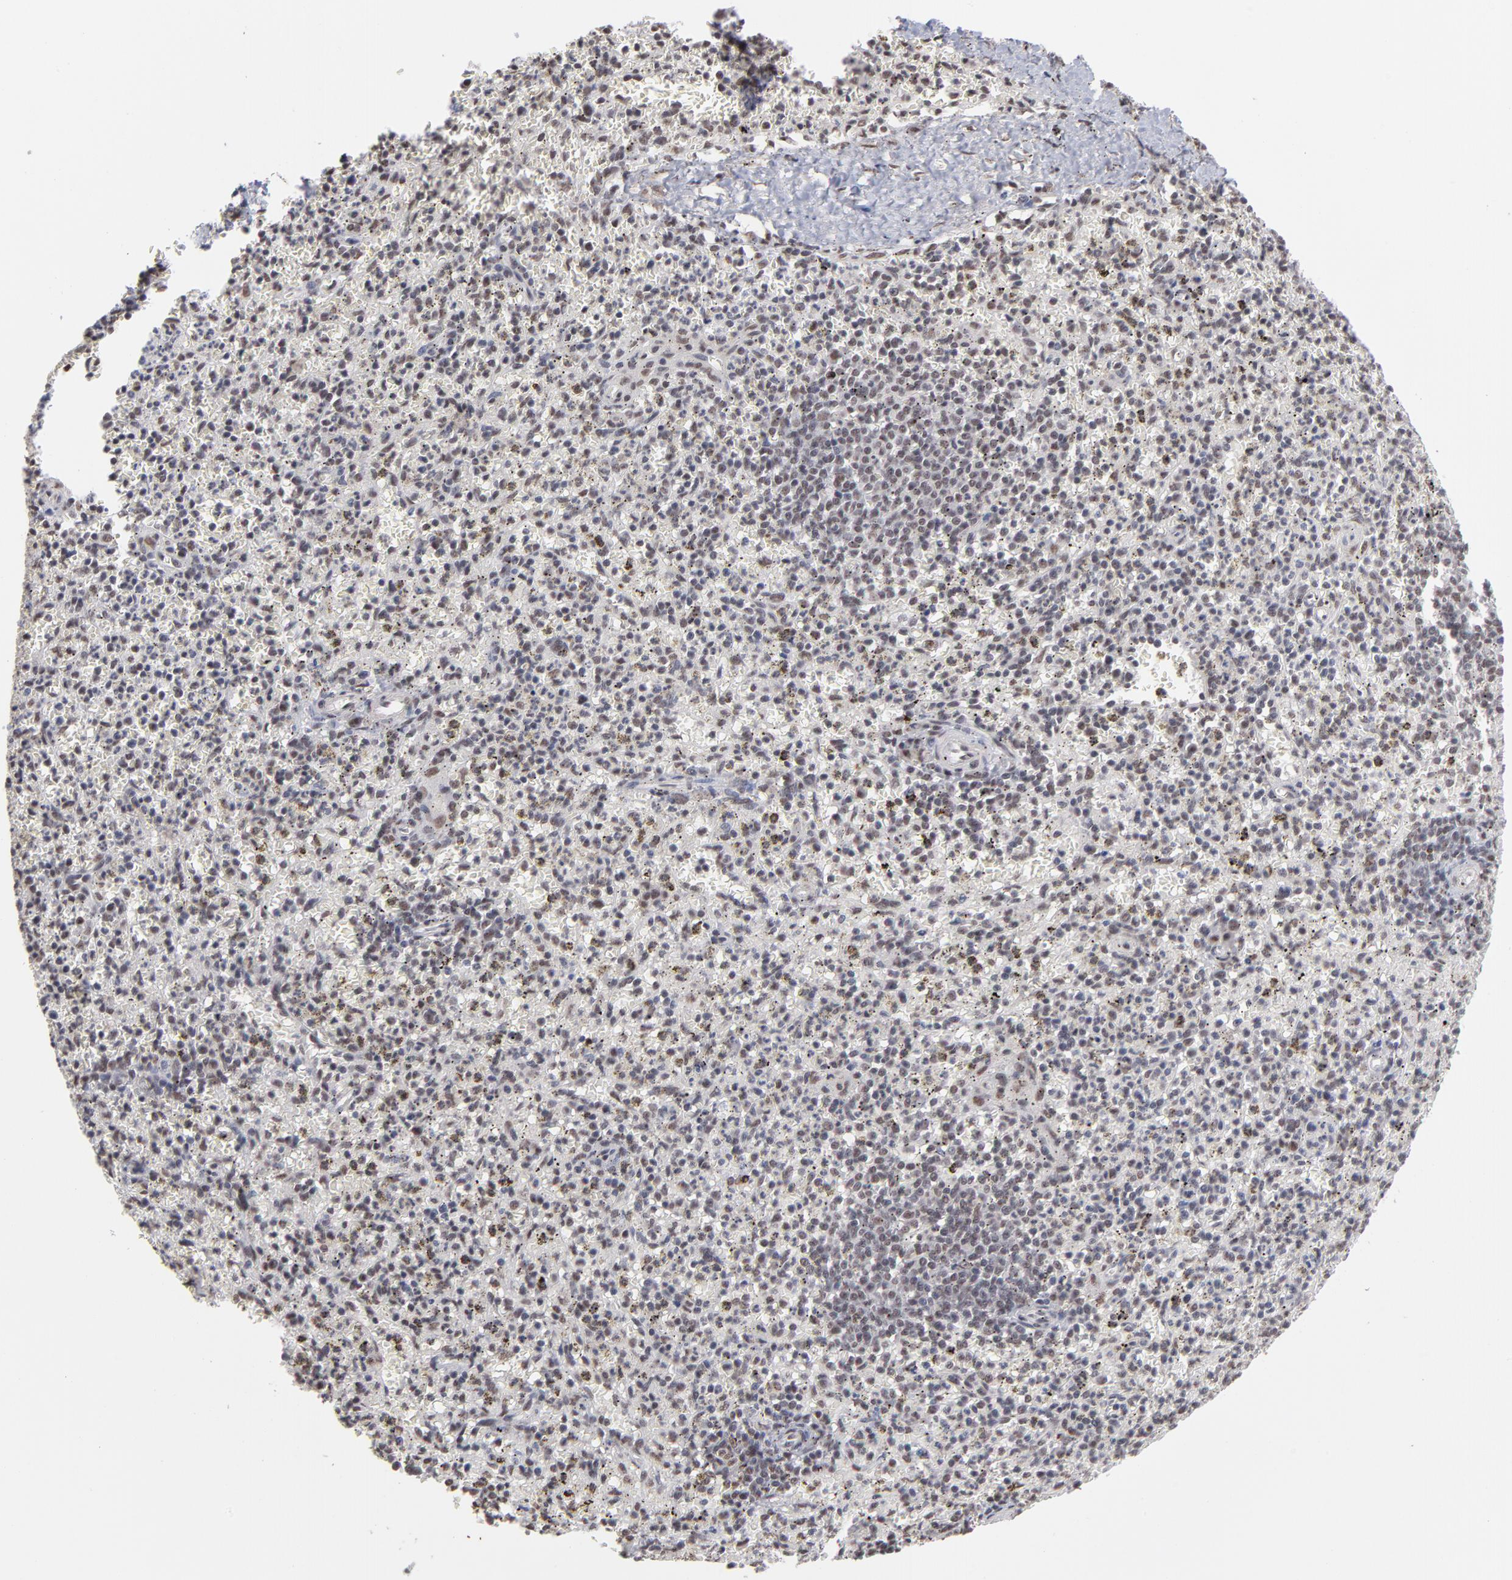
{"staining": {"intensity": "moderate", "quantity": "<25%", "location": "nuclear"}, "tissue": "spleen", "cell_type": "Cells in red pulp", "image_type": "normal", "snomed": [{"axis": "morphology", "description": "Normal tissue, NOS"}, {"axis": "topography", "description": "Spleen"}], "caption": "Protein expression analysis of benign spleen reveals moderate nuclear positivity in about <25% of cells in red pulp. (DAB (3,3'-diaminobenzidine) IHC with brightfield microscopy, high magnification).", "gene": "ZNF3", "patient": {"sex": "male", "age": 72}}